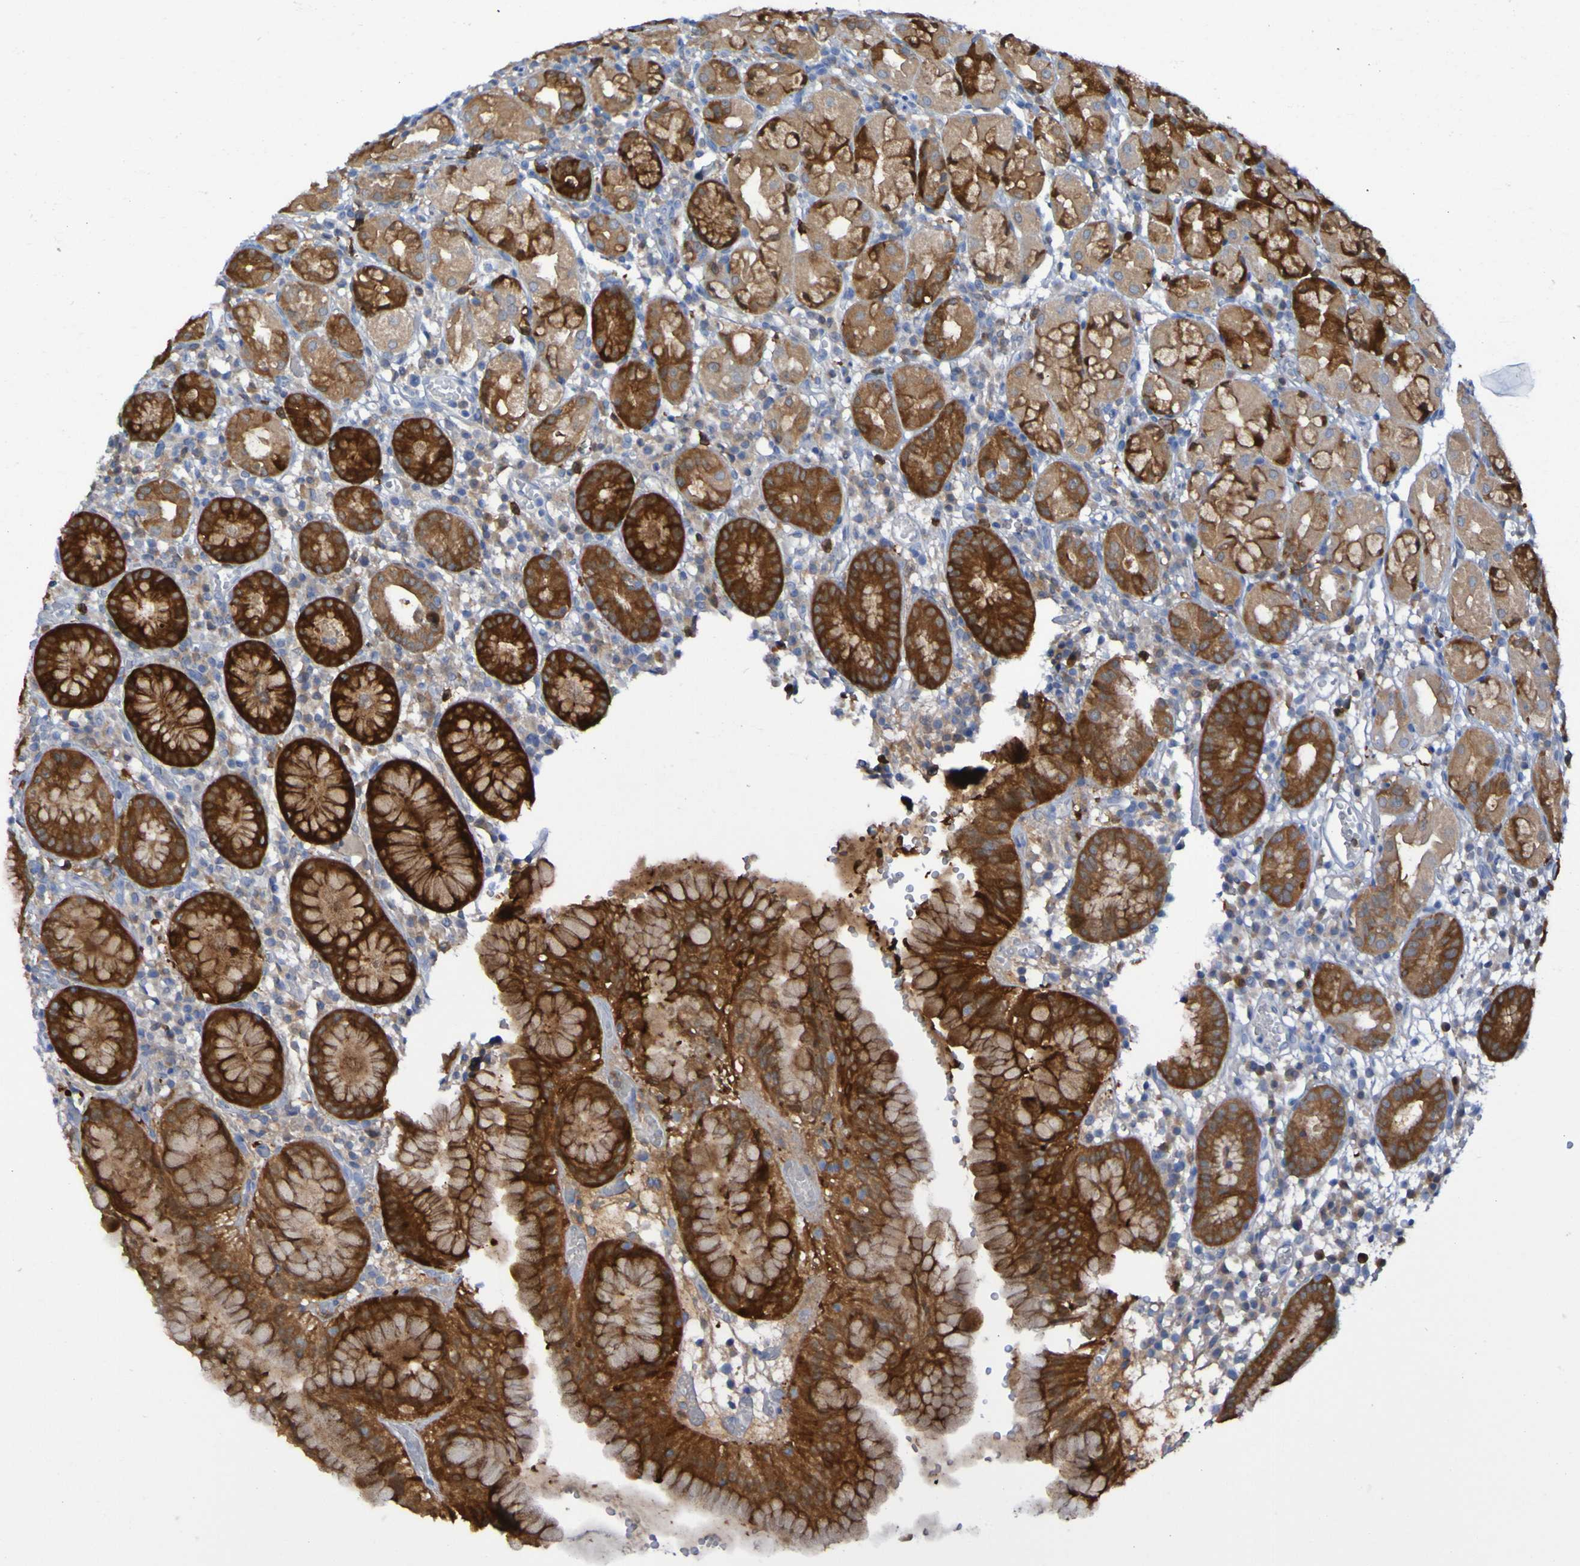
{"staining": {"intensity": "strong", "quantity": ">75%", "location": "cytoplasmic/membranous"}, "tissue": "stomach", "cell_type": "Glandular cells", "image_type": "normal", "snomed": [{"axis": "morphology", "description": "Normal tissue, NOS"}, {"axis": "topography", "description": "Stomach"}, {"axis": "topography", "description": "Stomach, lower"}], "caption": "Immunohistochemistry (DAB) staining of unremarkable stomach exhibits strong cytoplasmic/membranous protein staining in approximately >75% of glandular cells.", "gene": "MPPE1", "patient": {"sex": "female", "age": 75}}